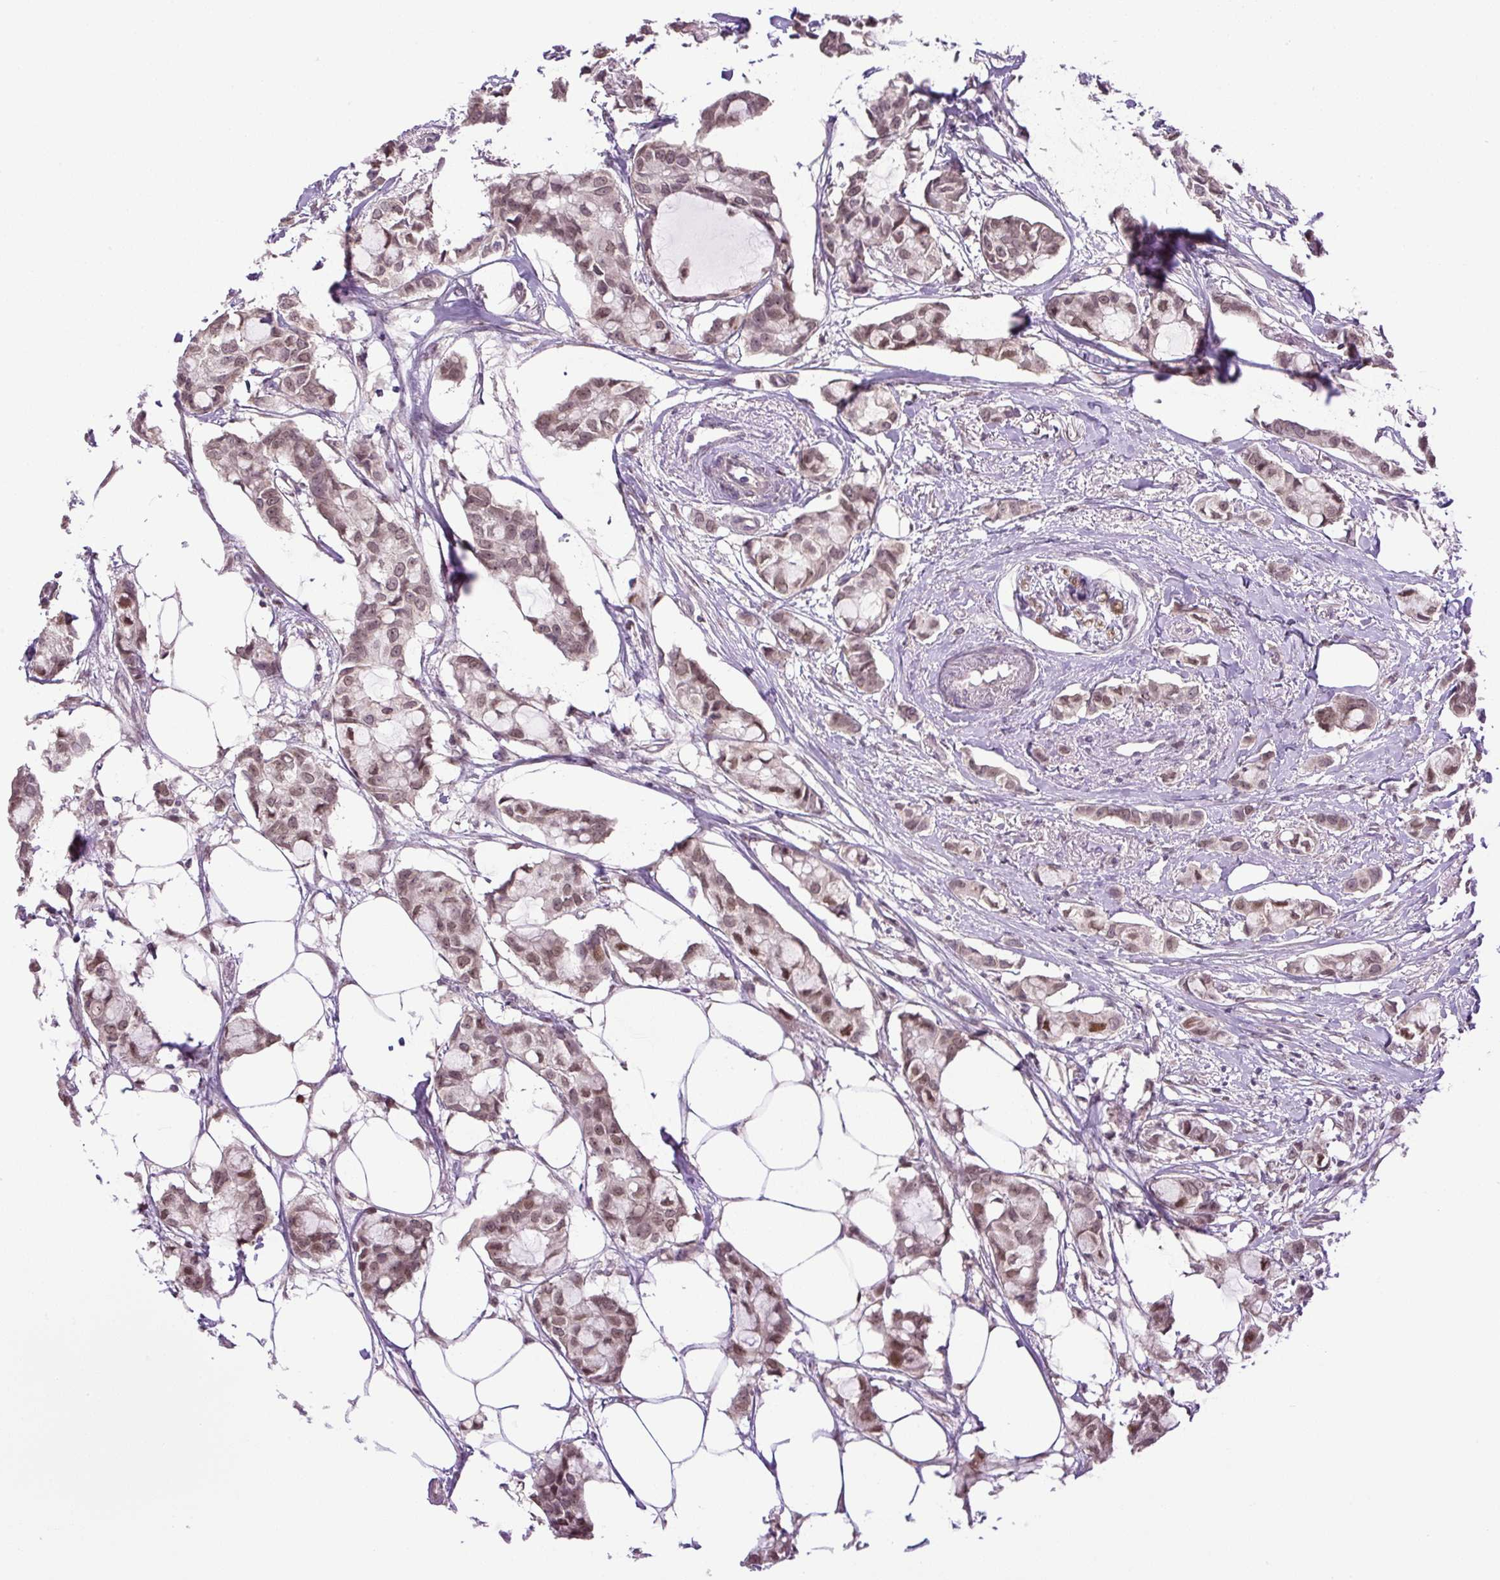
{"staining": {"intensity": "moderate", "quantity": ">75%", "location": "nuclear"}, "tissue": "breast cancer", "cell_type": "Tumor cells", "image_type": "cancer", "snomed": [{"axis": "morphology", "description": "Duct carcinoma"}, {"axis": "topography", "description": "Breast"}], "caption": "A photomicrograph of breast cancer stained for a protein reveals moderate nuclear brown staining in tumor cells. Immunohistochemistry (ihc) stains the protein of interest in brown and the nuclei are stained blue.", "gene": "KPNA1", "patient": {"sex": "female", "age": 73}}